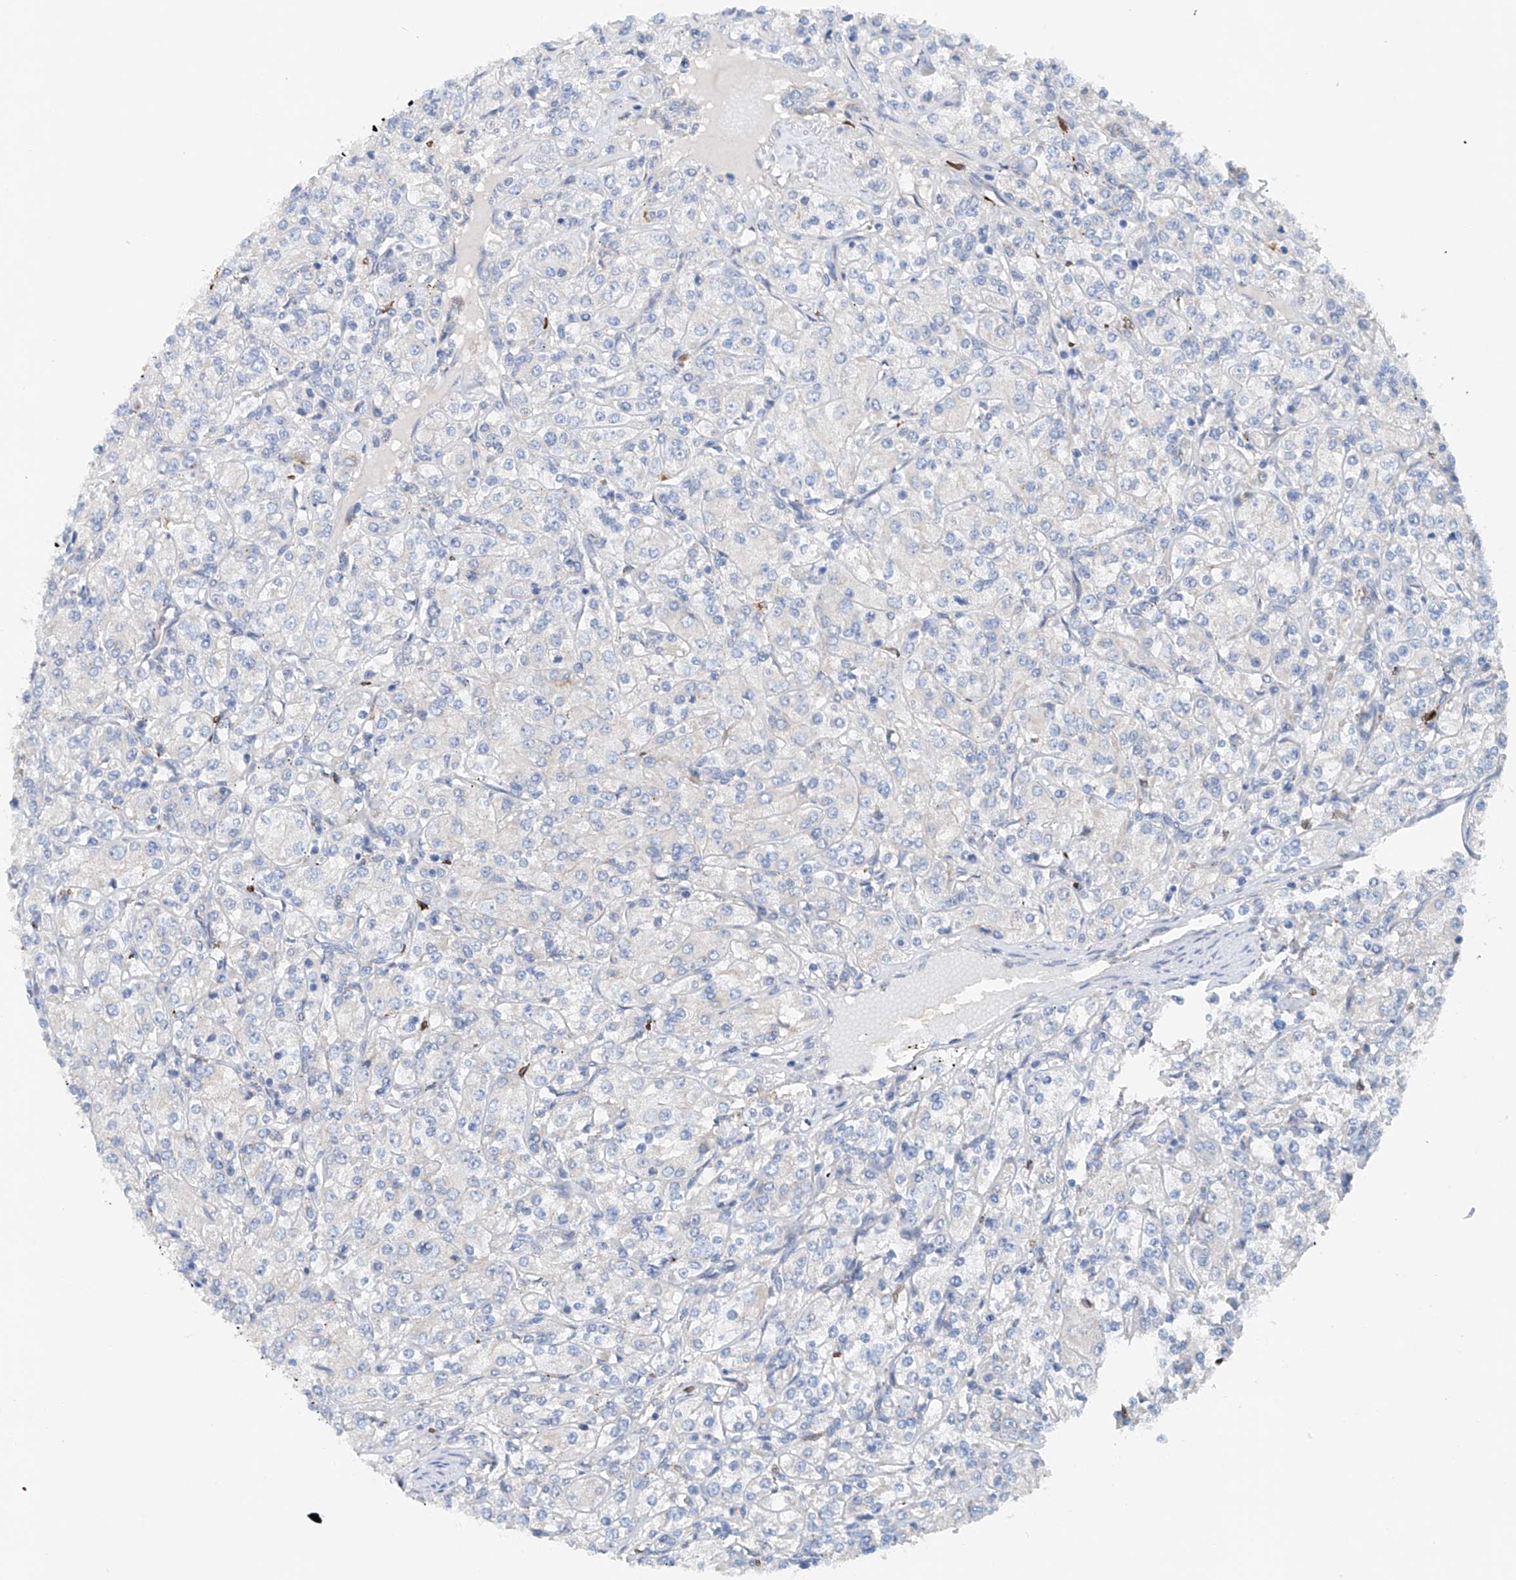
{"staining": {"intensity": "negative", "quantity": "none", "location": "none"}, "tissue": "renal cancer", "cell_type": "Tumor cells", "image_type": "cancer", "snomed": [{"axis": "morphology", "description": "Adenocarcinoma, NOS"}, {"axis": "topography", "description": "Kidney"}], "caption": "DAB (3,3'-diaminobenzidine) immunohistochemical staining of adenocarcinoma (renal) reveals no significant positivity in tumor cells. (DAB (3,3'-diaminobenzidine) IHC with hematoxylin counter stain).", "gene": "CEP85L", "patient": {"sex": "male", "age": 77}}